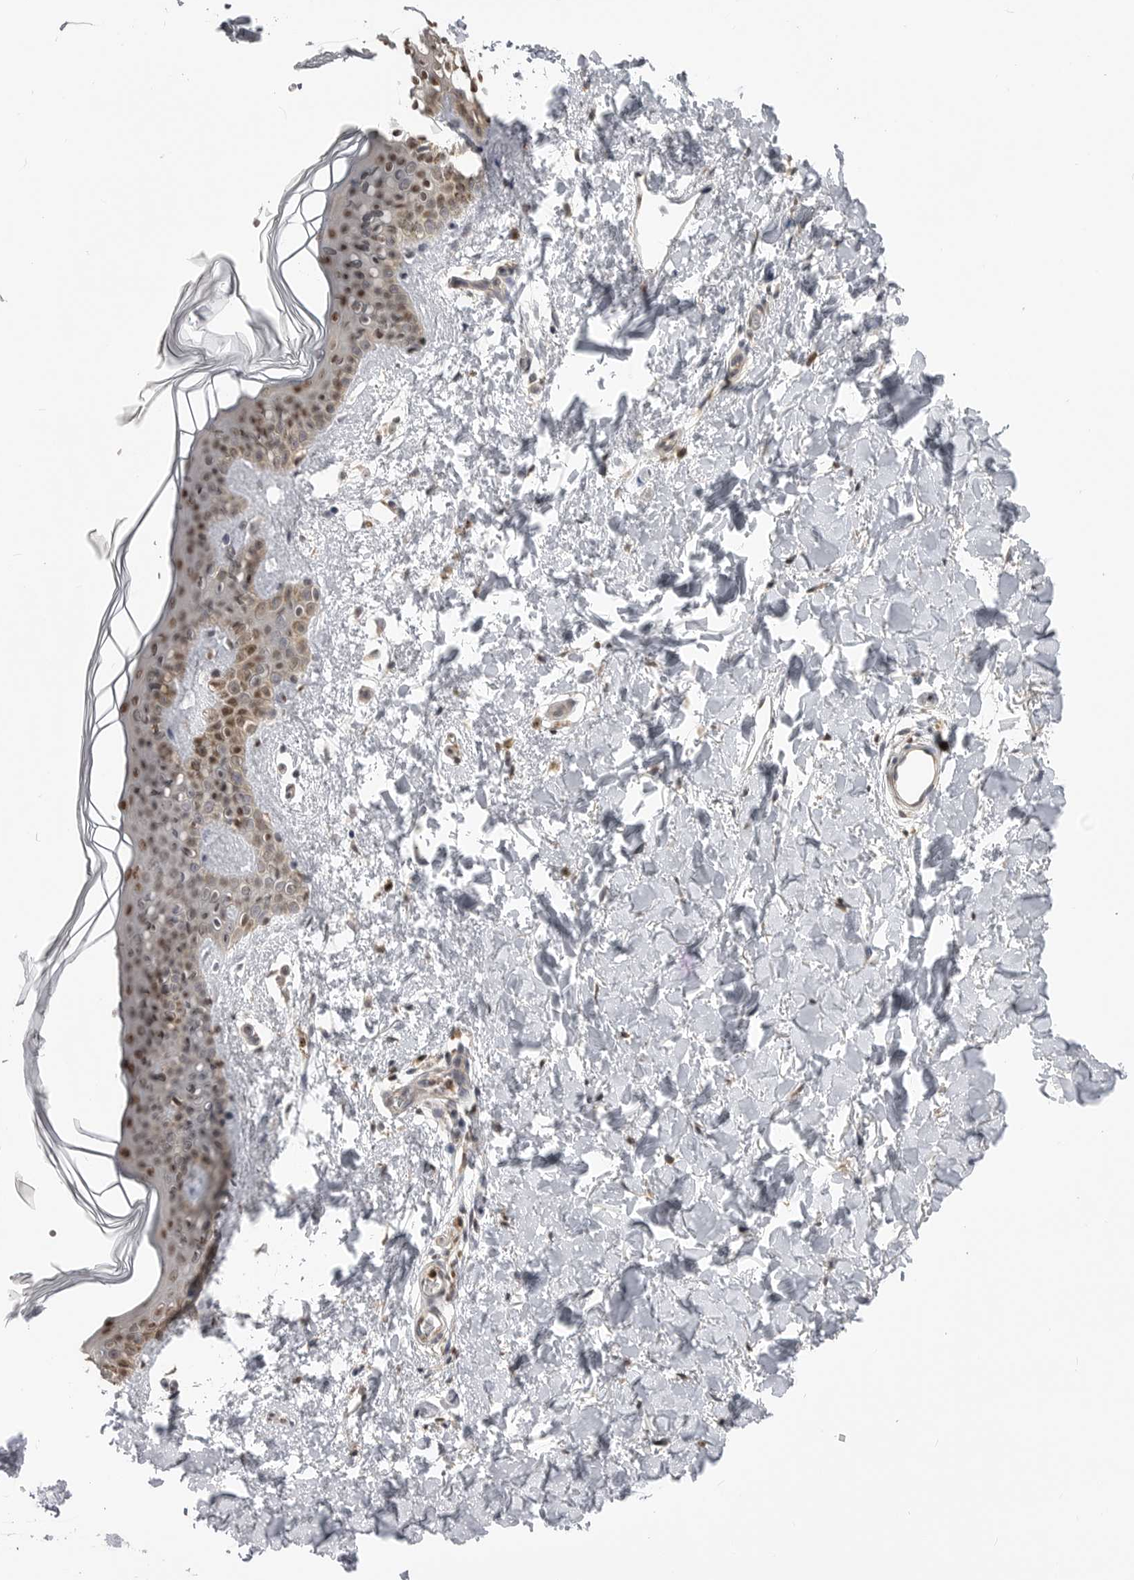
{"staining": {"intensity": "weak", "quantity": ">75%", "location": "cytoplasmic/membranous,nuclear"}, "tissue": "skin", "cell_type": "Fibroblasts", "image_type": "normal", "snomed": [{"axis": "morphology", "description": "Normal tissue, NOS"}, {"axis": "topography", "description": "Skin"}], "caption": "The image shows staining of normal skin, revealing weak cytoplasmic/membranous,nuclear protein staining (brown color) within fibroblasts. (IHC, brightfield microscopy, high magnification).", "gene": "SMARCC1", "patient": {"sex": "female", "age": 46}}